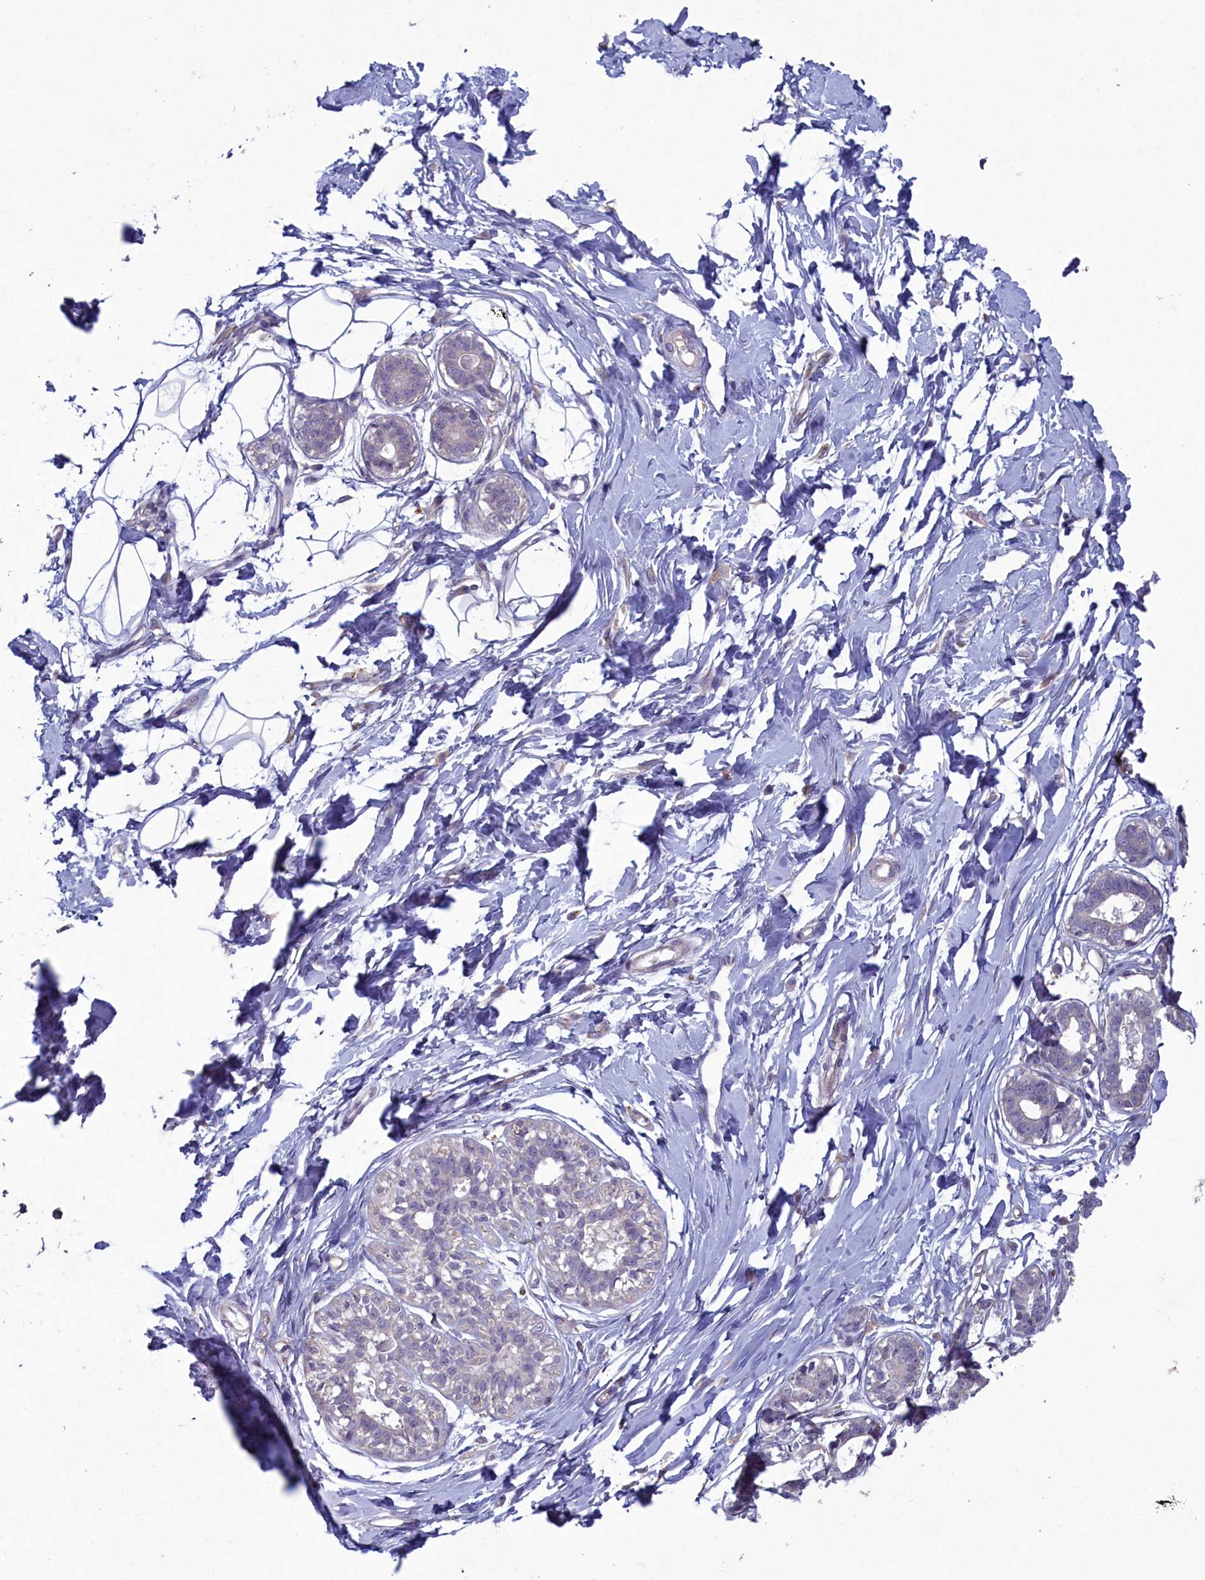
{"staining": {"intensity": "negative", "quantity": "none", "location": "none"}, "tissue": "breast", "cell_type": "Adipocytes", "image_type": "normal", "snomed": [{"axis": "morphology", "description": "Normal tissue, NOS"}, {"axis": "topography", "description": "Breast"}], "caption": "Adipocytes show no significant positivity in normal breast.", "gene": "PLEKHG6", "patient": {"sex": "female", "age": 45}}